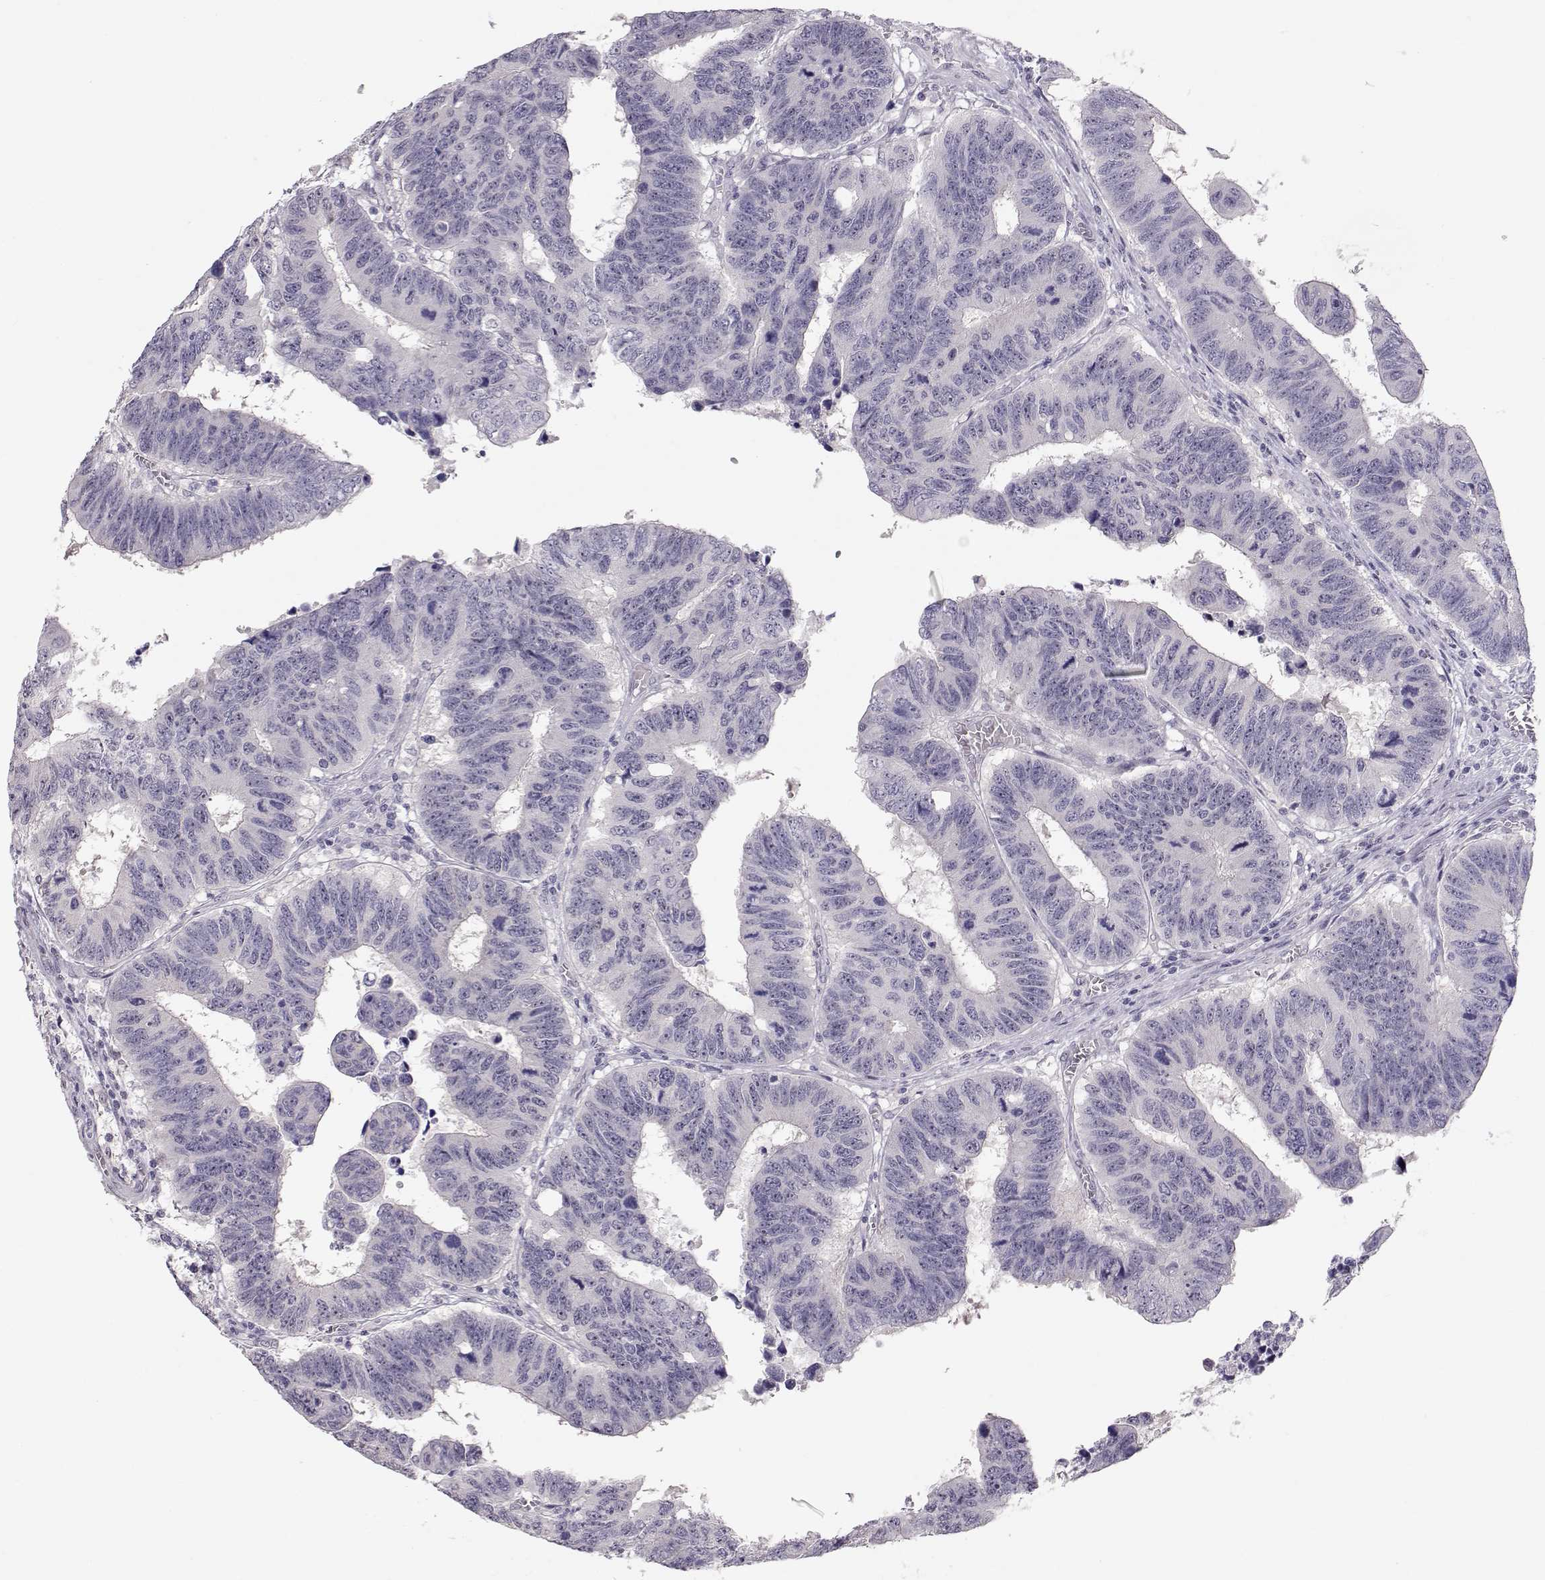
{"staining": {"intensity": "negative", "quantity": "none", "location": "none"}, "tissue": "colorectal cancer", "cell_type": "Tumor cells", "image_type": "cancer", "snomed": [{"axis": "morphology", "description": "Adenocarcinoma, NOS"}, {"axis": "topography", "description": "Appendix"}, {"axis": "topography", "description": "Colon"}, {"axis": "topography", "description": "Cecum"}, {"axis": "topography", "description": "Colon asc"}], "caption": "Tumor cells are negative for protein expression in human colorectal adenocarcinoma. The staining is performed using DAB brown chromogen with nuclei counter-stained in using hematoxylin.", "gene": "FAM205A", "patient": {"sex": "female", "age": 85}}